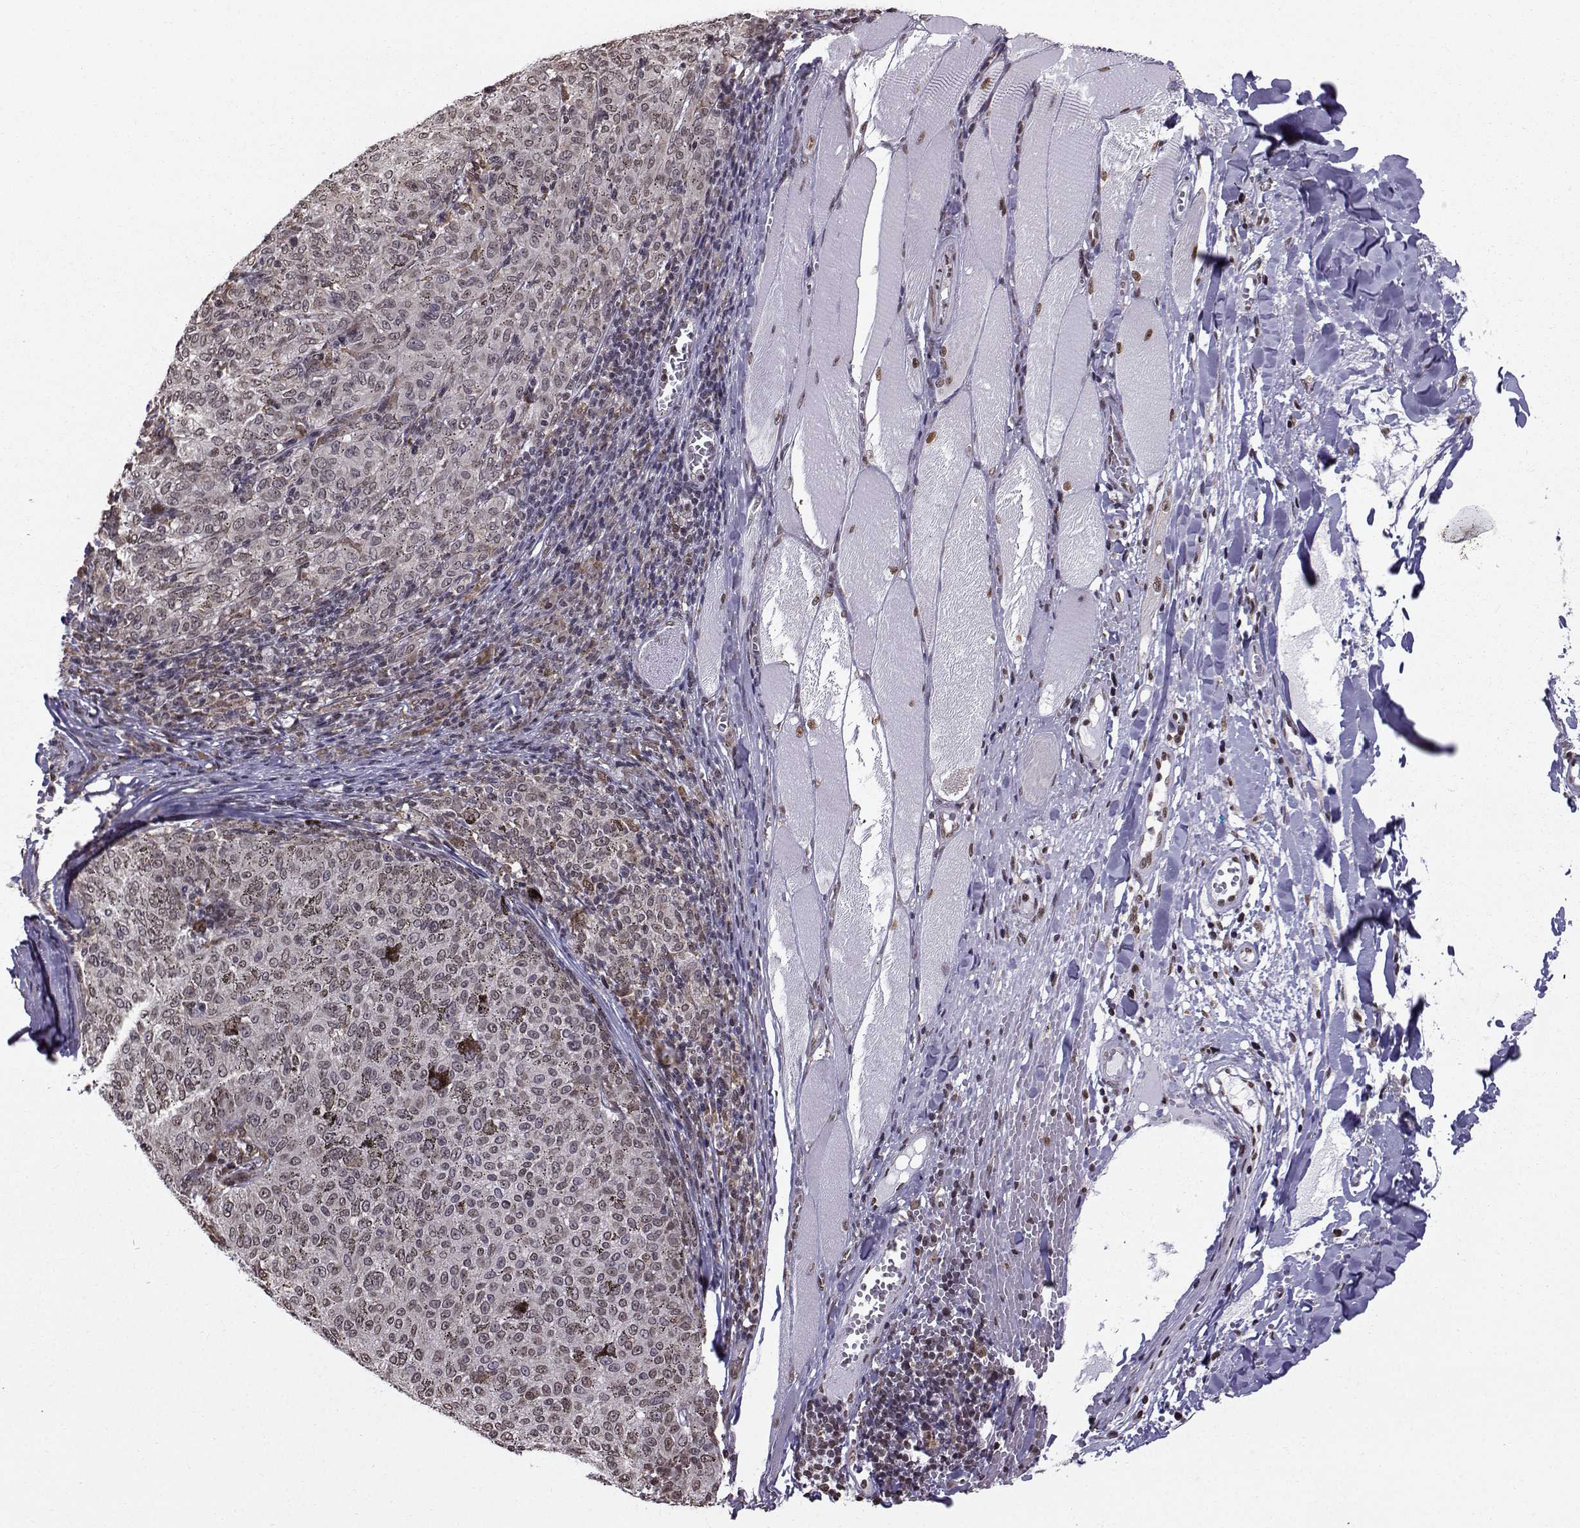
{"staining": {"intensity": "negative", "quantity": "none", "location": "none"}, "tissue": "melanoma", "cell_type": "Tumor cells", "image_type": "cancer", "snomed": [{"axis": "morphology", "description": "Malignant melanoma, NOS"}, {"axis": "topography", "description": "Skin"}], "caption": "Malignant melanoma stained for a protein using IHC displays no expression tumor cells.", "gene": "EZH1", "patient": {"sex": "female", "age": 72}}